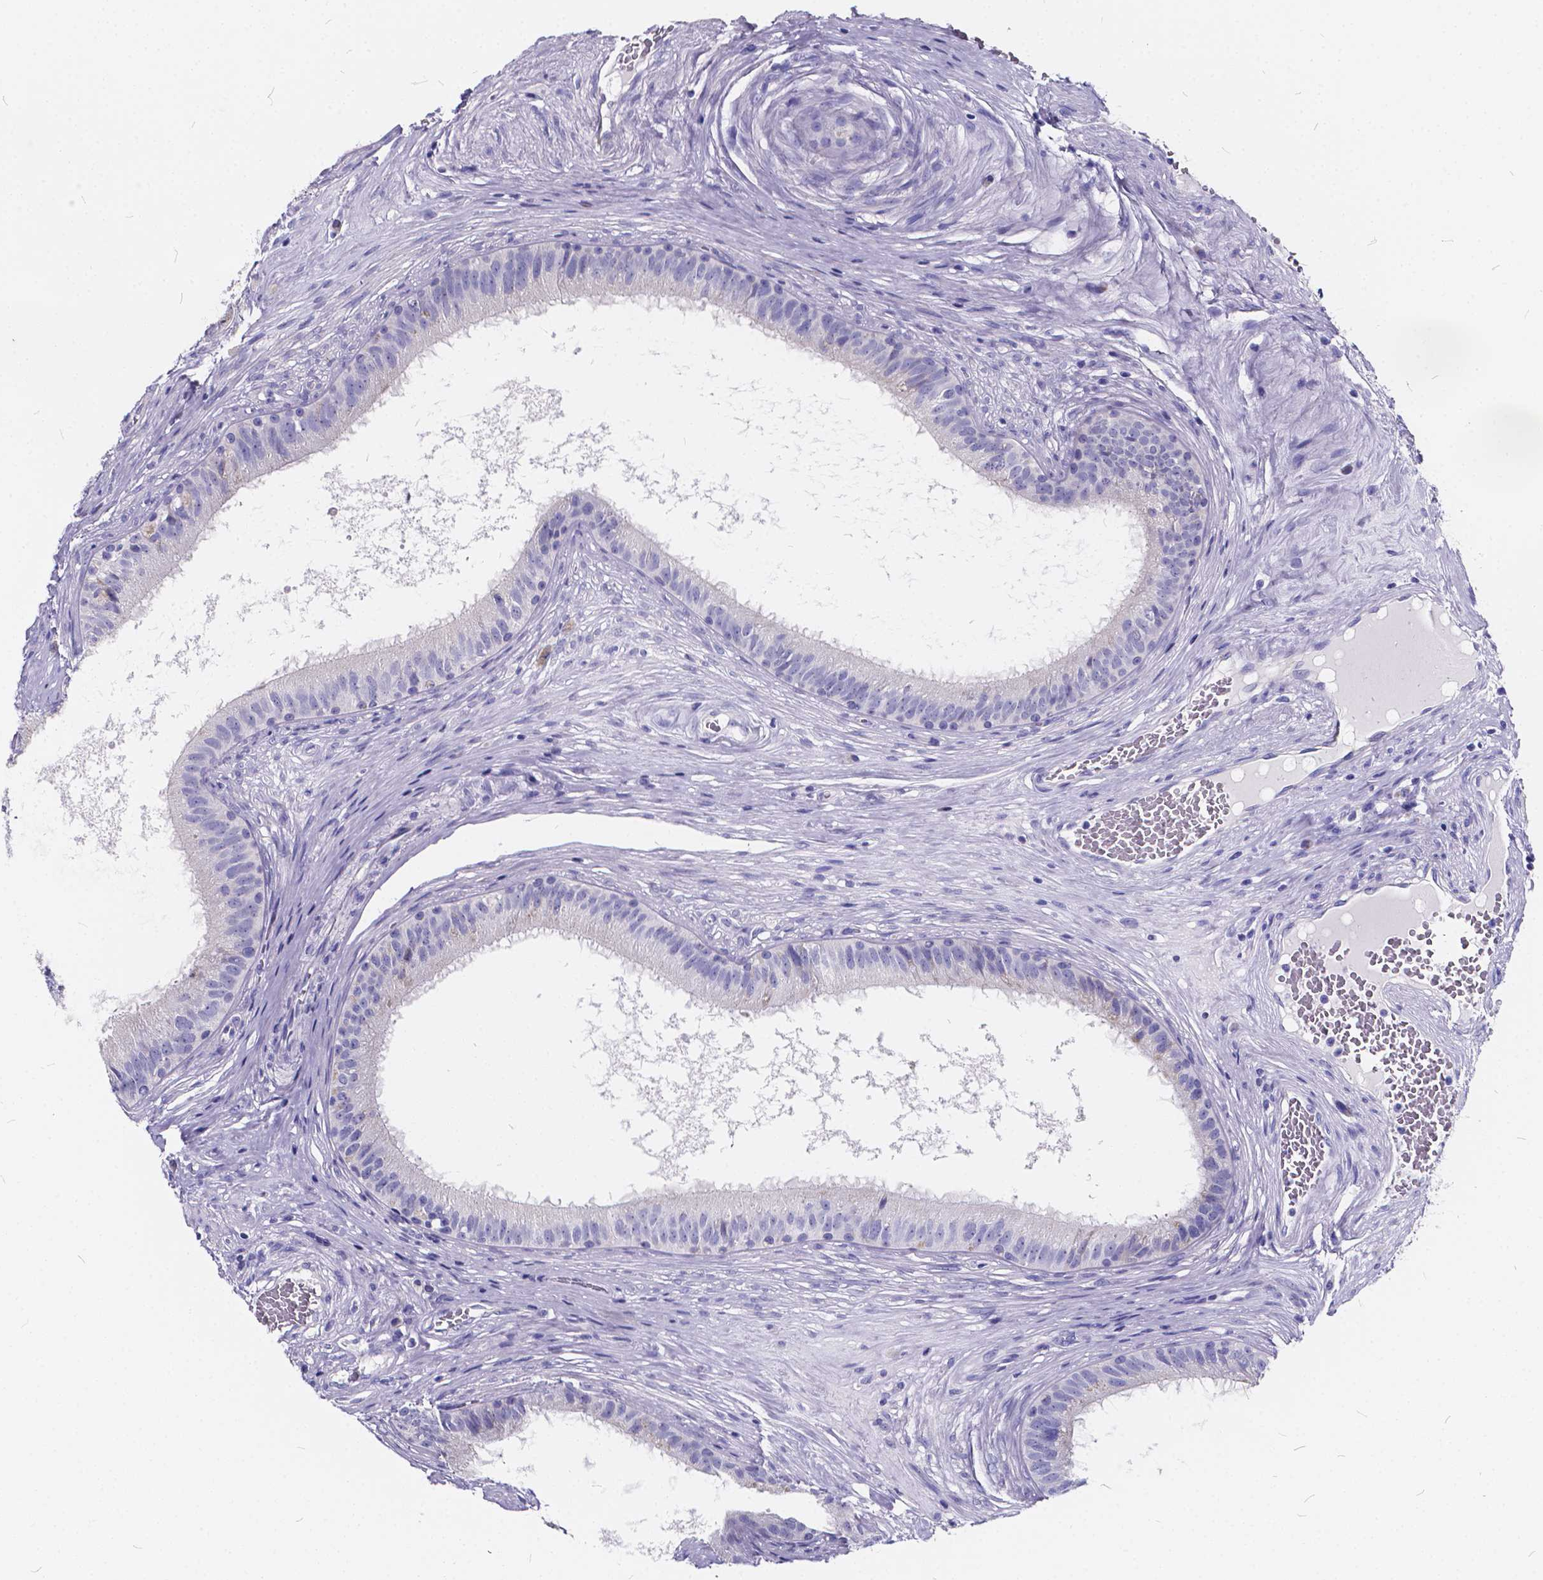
{"staining": {"intensity": "negative", "quantity": "none", "location": "none"}, "tissue": "epididymis", "cell_type": "Glandular cells", "image_type": "normal", "snomed": [{"axis": "morphology", "description": "Normal tissue, NOS"}, {"axis": "topography", "description": "Epididymis"}], "caption": "Histopathology image shows no protein expression in glandular cells of unremarkable epididymis.", "gene": "SPEF2", "patient": {"sex": "male", "age": 59}}